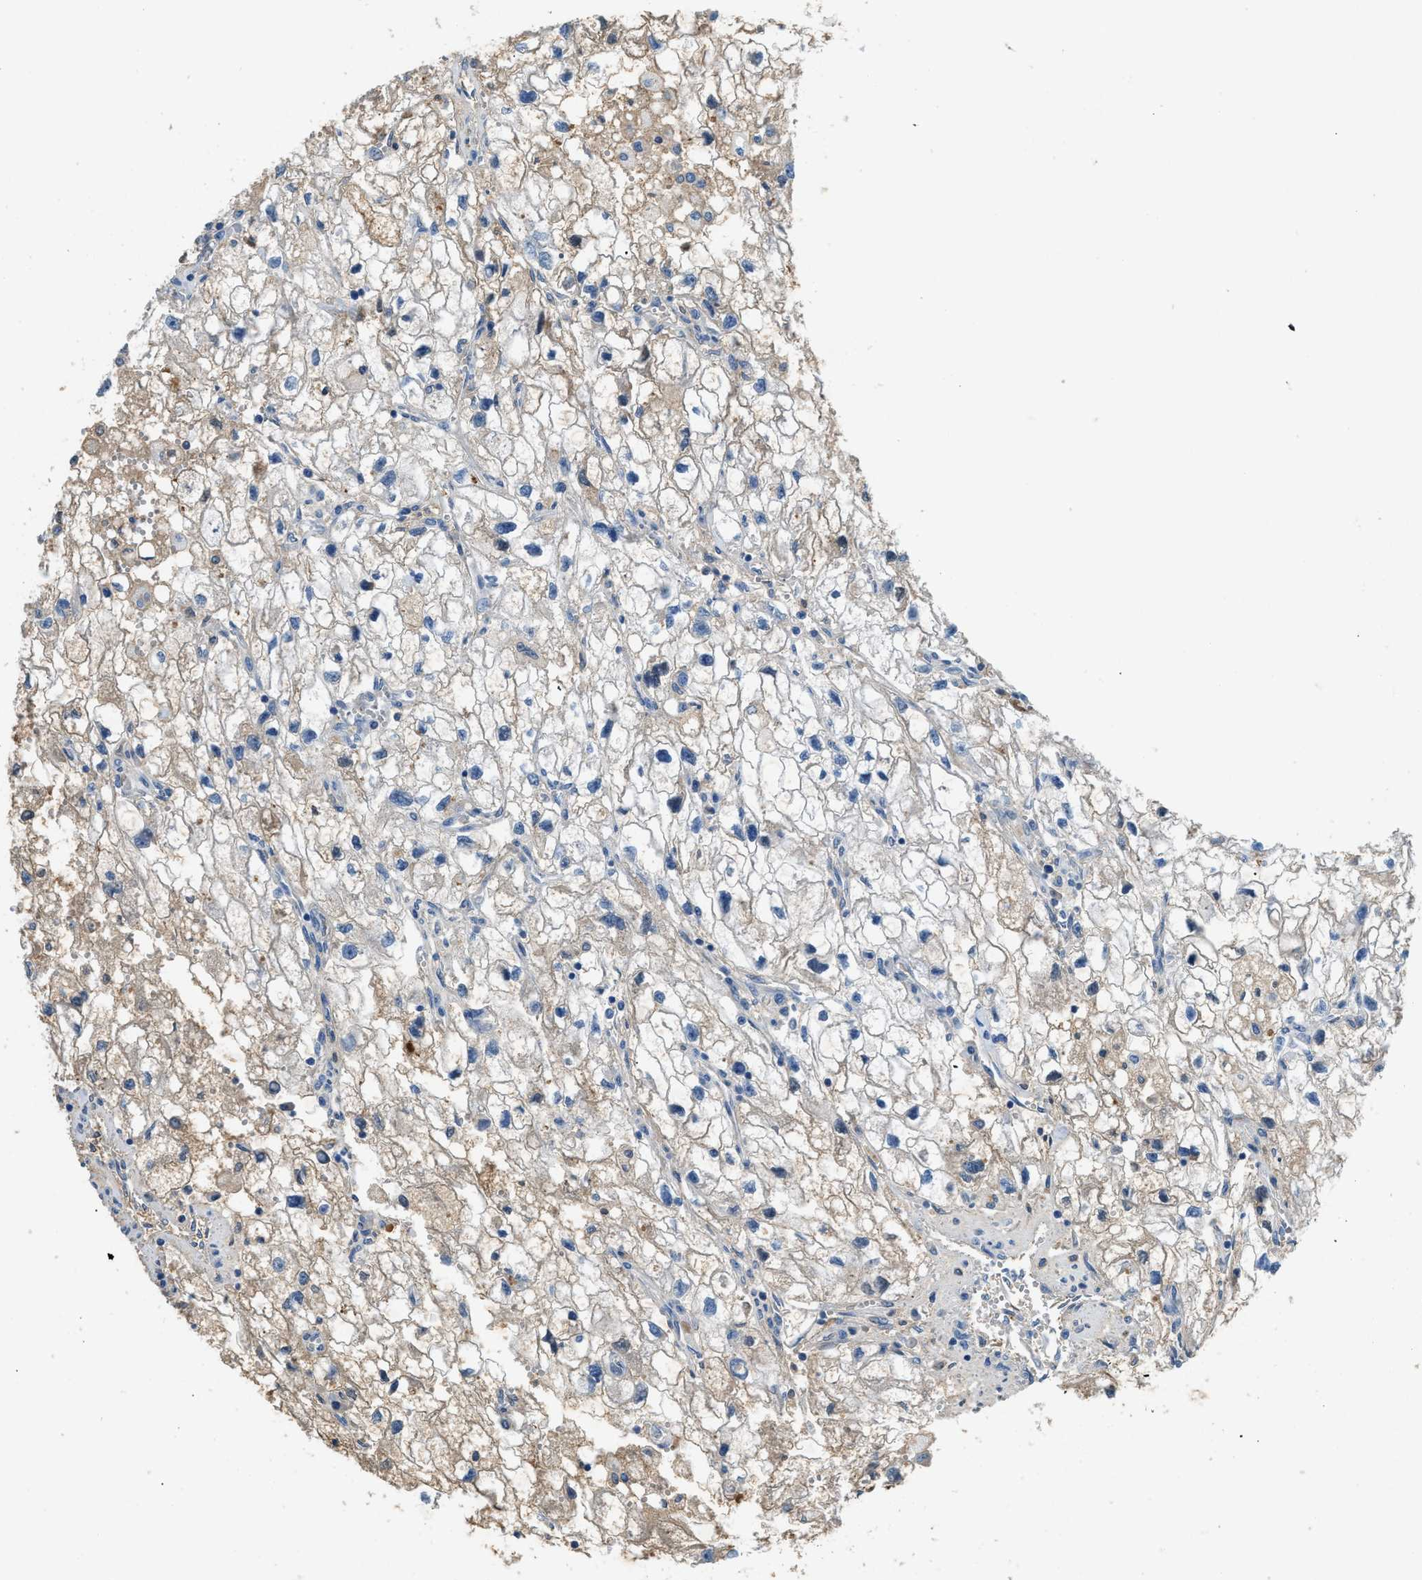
{"staining": {"intensity": "weak", "quantity": "<25%", "location": "cytoplasmic/membranous"}, "tissue": "renal cancer", "cell_type": "Tumor cells", "image_type": "cancer", "snomed": [{"axis": "morphology", "description": "Adenocarcinoma, NOS"}, {"axis": "topography", "description": "Kidney"}], "caption": "Tumor cells are negative for protein expression in human renal cancer (adenocarcinoma). Brightfield microscopy of immunohistochemistry (IHC) stained with DAB (brown) and hematoxylin (blue), captured at high magnification.", "gene": "STC1", "patient": {"sex": "female", "age": 70}}